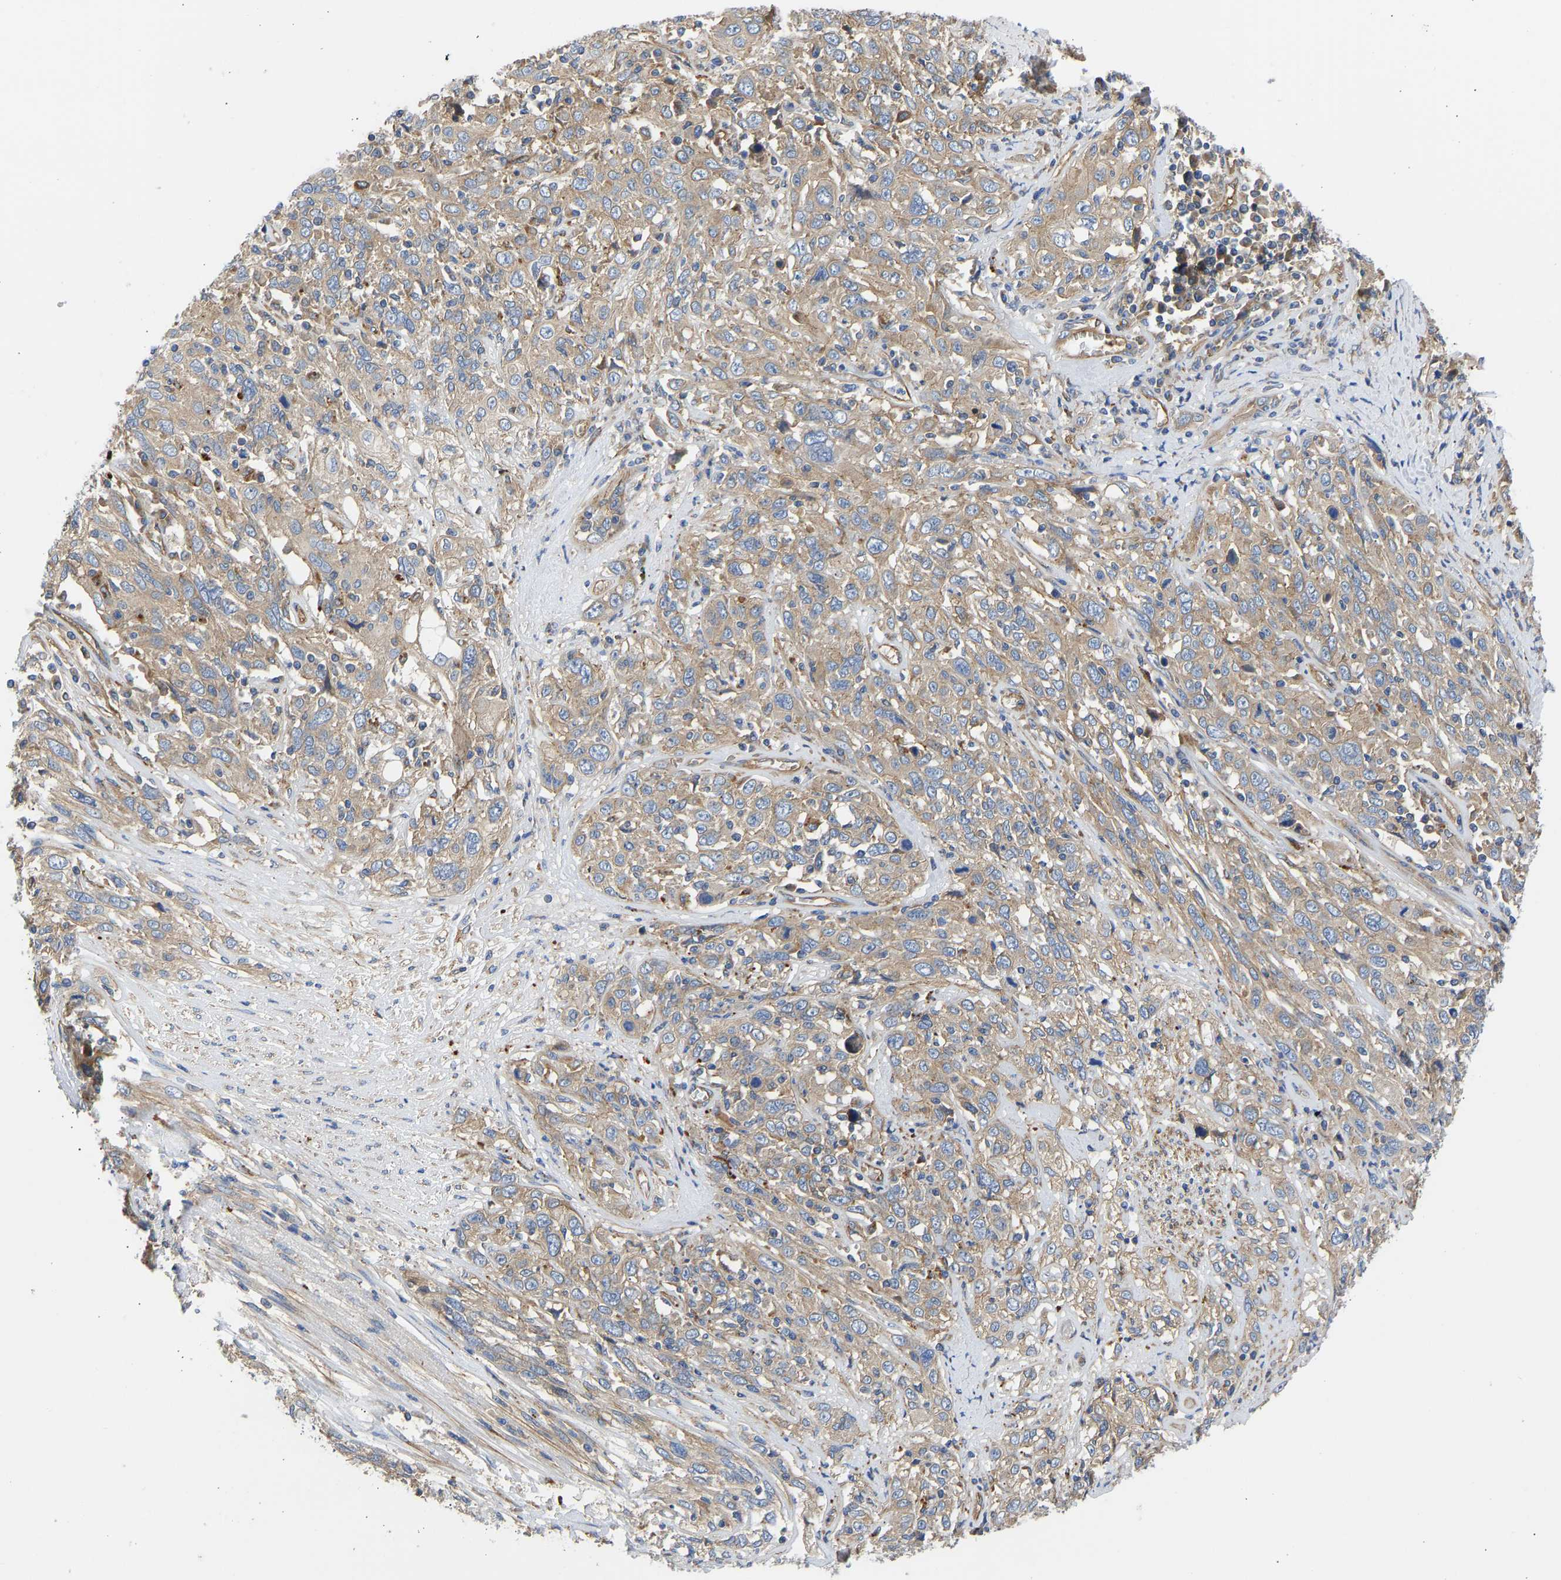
{"staining": {"intensity": "weak", "quantity": ">75%", "location": "cytoplasmic/membranous"}, "tissue": "cervical cancer", "cell_type": "Tumor cells", "image_type": "cancer", "snomed": [{"axis": "morphology", "description": "Squamous cell carcinoma, NOS"}, {"axis": "topography", "description": "Cervix"}], "caption": "IHC of human cervical squamous cell carcinoma reveals low levels of weak cytoplasmic/membranous staining in approximately >75% of tumor cells. Nuclei are stained in blue.", "gene": "MYO1C", "patient": {"sex": "female", "age": 46}}